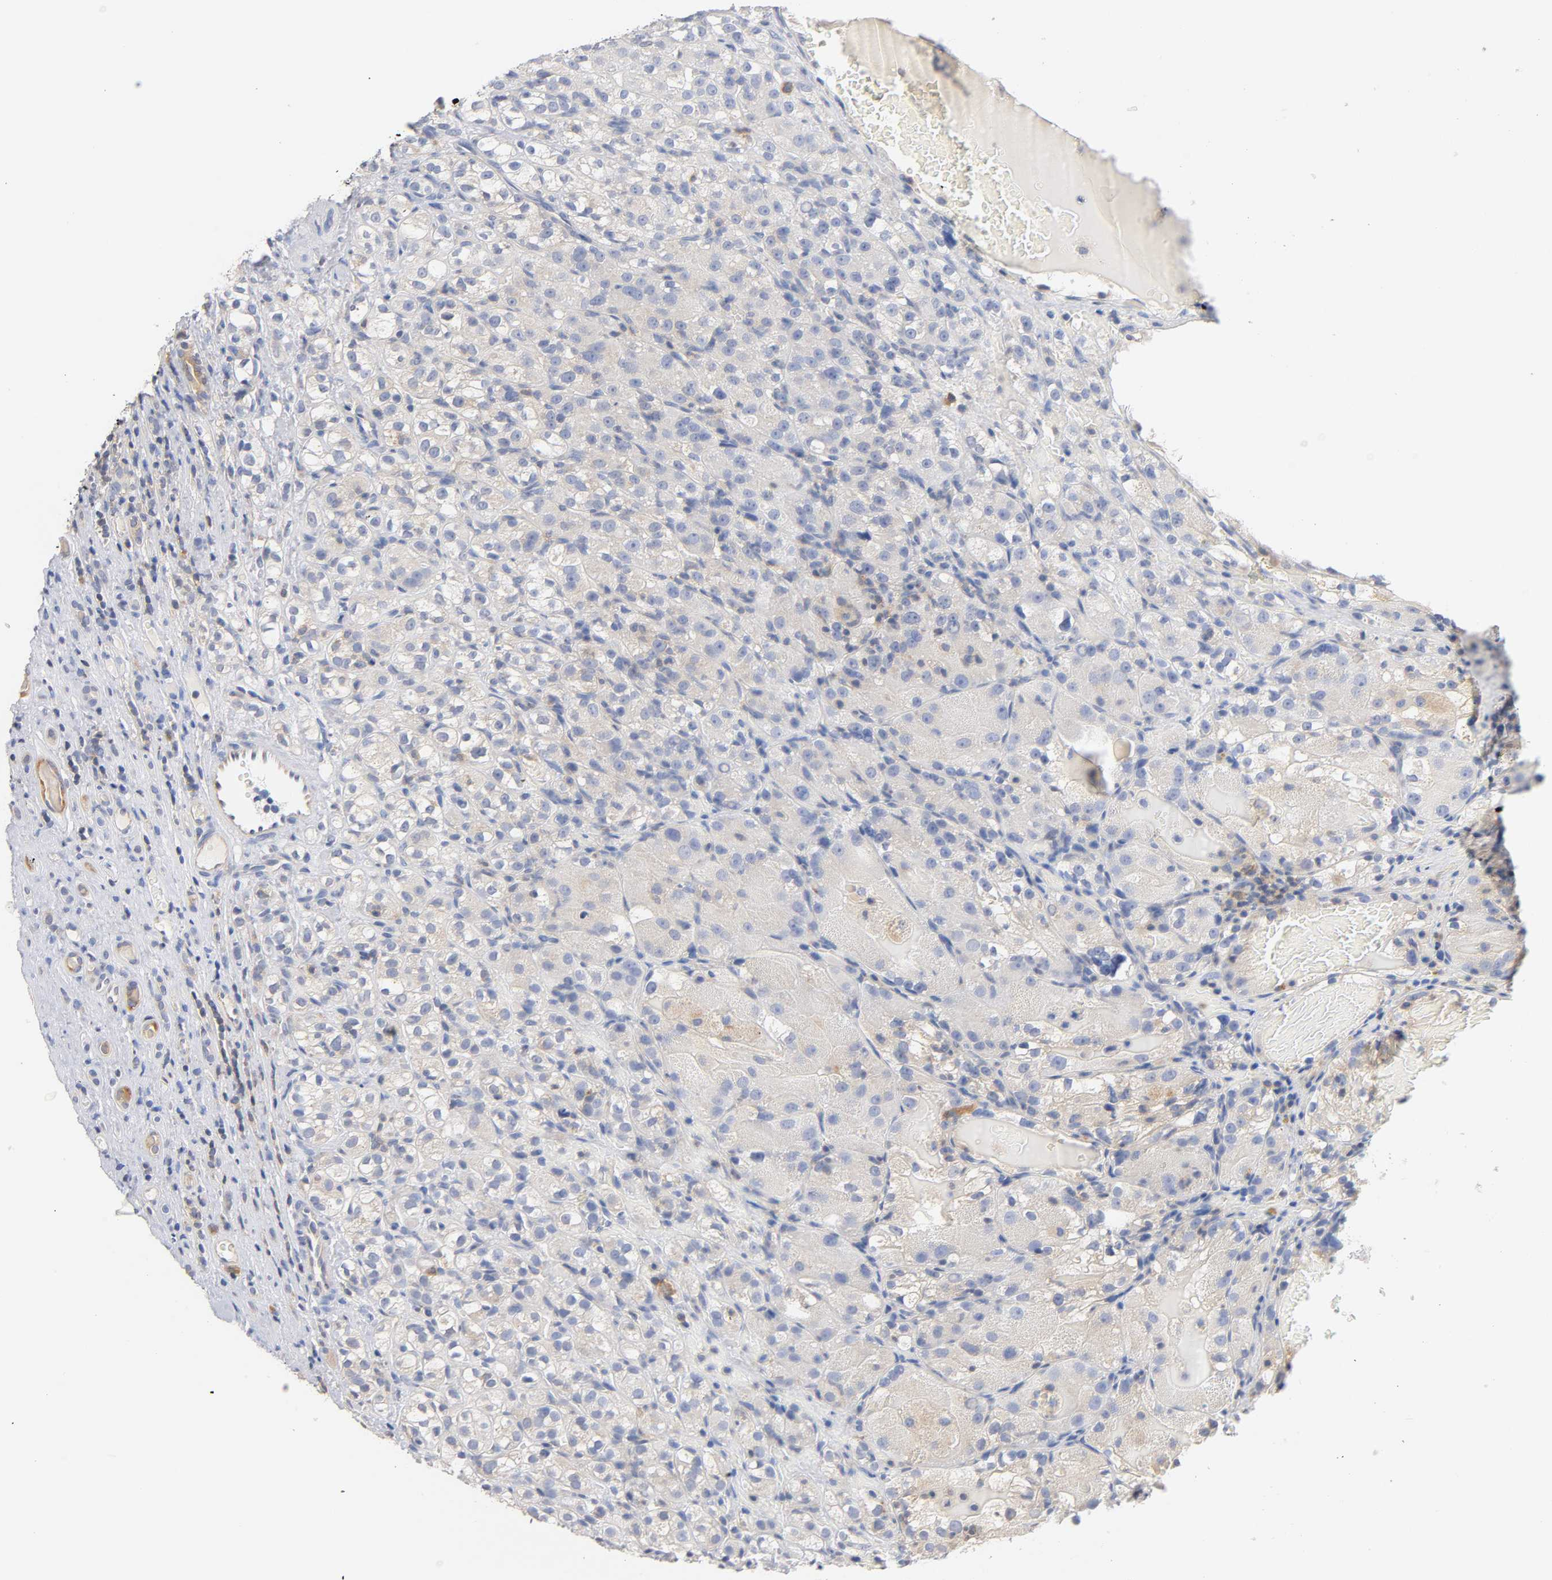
{"staining": {"intensity": "weak", "quantity": "25%-75%", "location": "cytoplasmic/membranous"}, "tissue": "renal cancer", "cell_type": "Tumor cells", "image_type": "cancer", "snomed": [{"axis": "morphology", "description": "Normal tissue, NOS"}, {"axis": "morphology", "description": "Adenocarcinoma, NOS"}, {"axis": "topography", "description": "Kidney"}], "caption": "Immunohistochemistry staining of renal adenocarcinoma, which demonstrates low levels of weak cytoplasmic/membranous staining in about 25%-75% of tumor cells indicating weak cytoplasmic/membranous protein positivity. The staining was performed using DAB (brown) for protein detection and nuclei were counterstained in hematoxylin (blue).", "gene": "MALT1", "patient": {"sex": "male", "age": 61}}